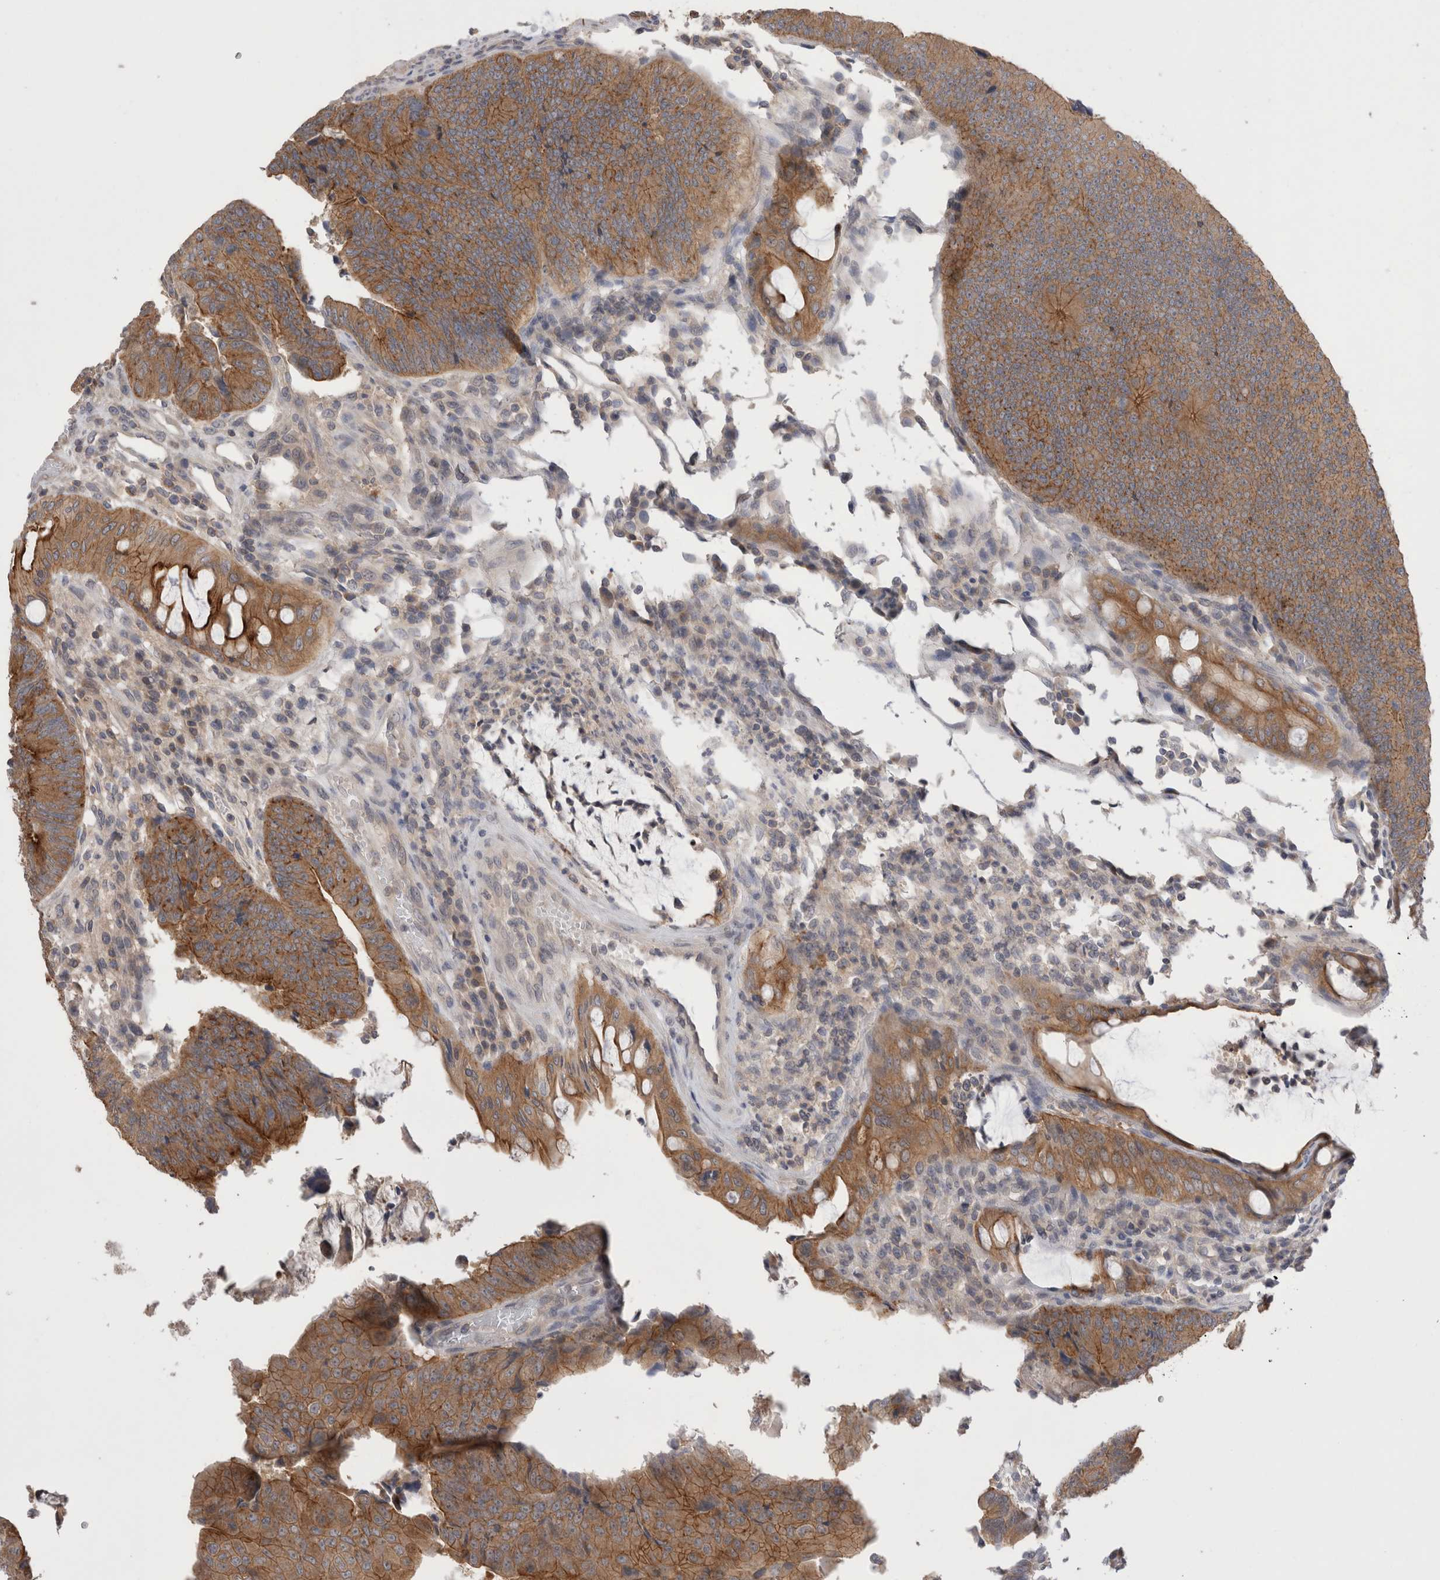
{"staining": {"intensity": "strong", "quantity": ">75%", "location": "cytoplasmic/membranous"}, "tissue": "colorectal cancer", "cell_type": "Tumor cells", "image_type": "cancer", "snomed": [{"axis": "morphology", "description": "Adenocarcinoma, NOS"}, {"axis": "topography", "description": "Colon"}], "caption": "Immunohistochemistry (DAB) staining of colorectal cancer demonstrates strong cytoplasmic/membranous protein staining in approximately >75% of tumor cells.", "gene": "OTOR", "patient": {"sex": "female", "age": 67}}